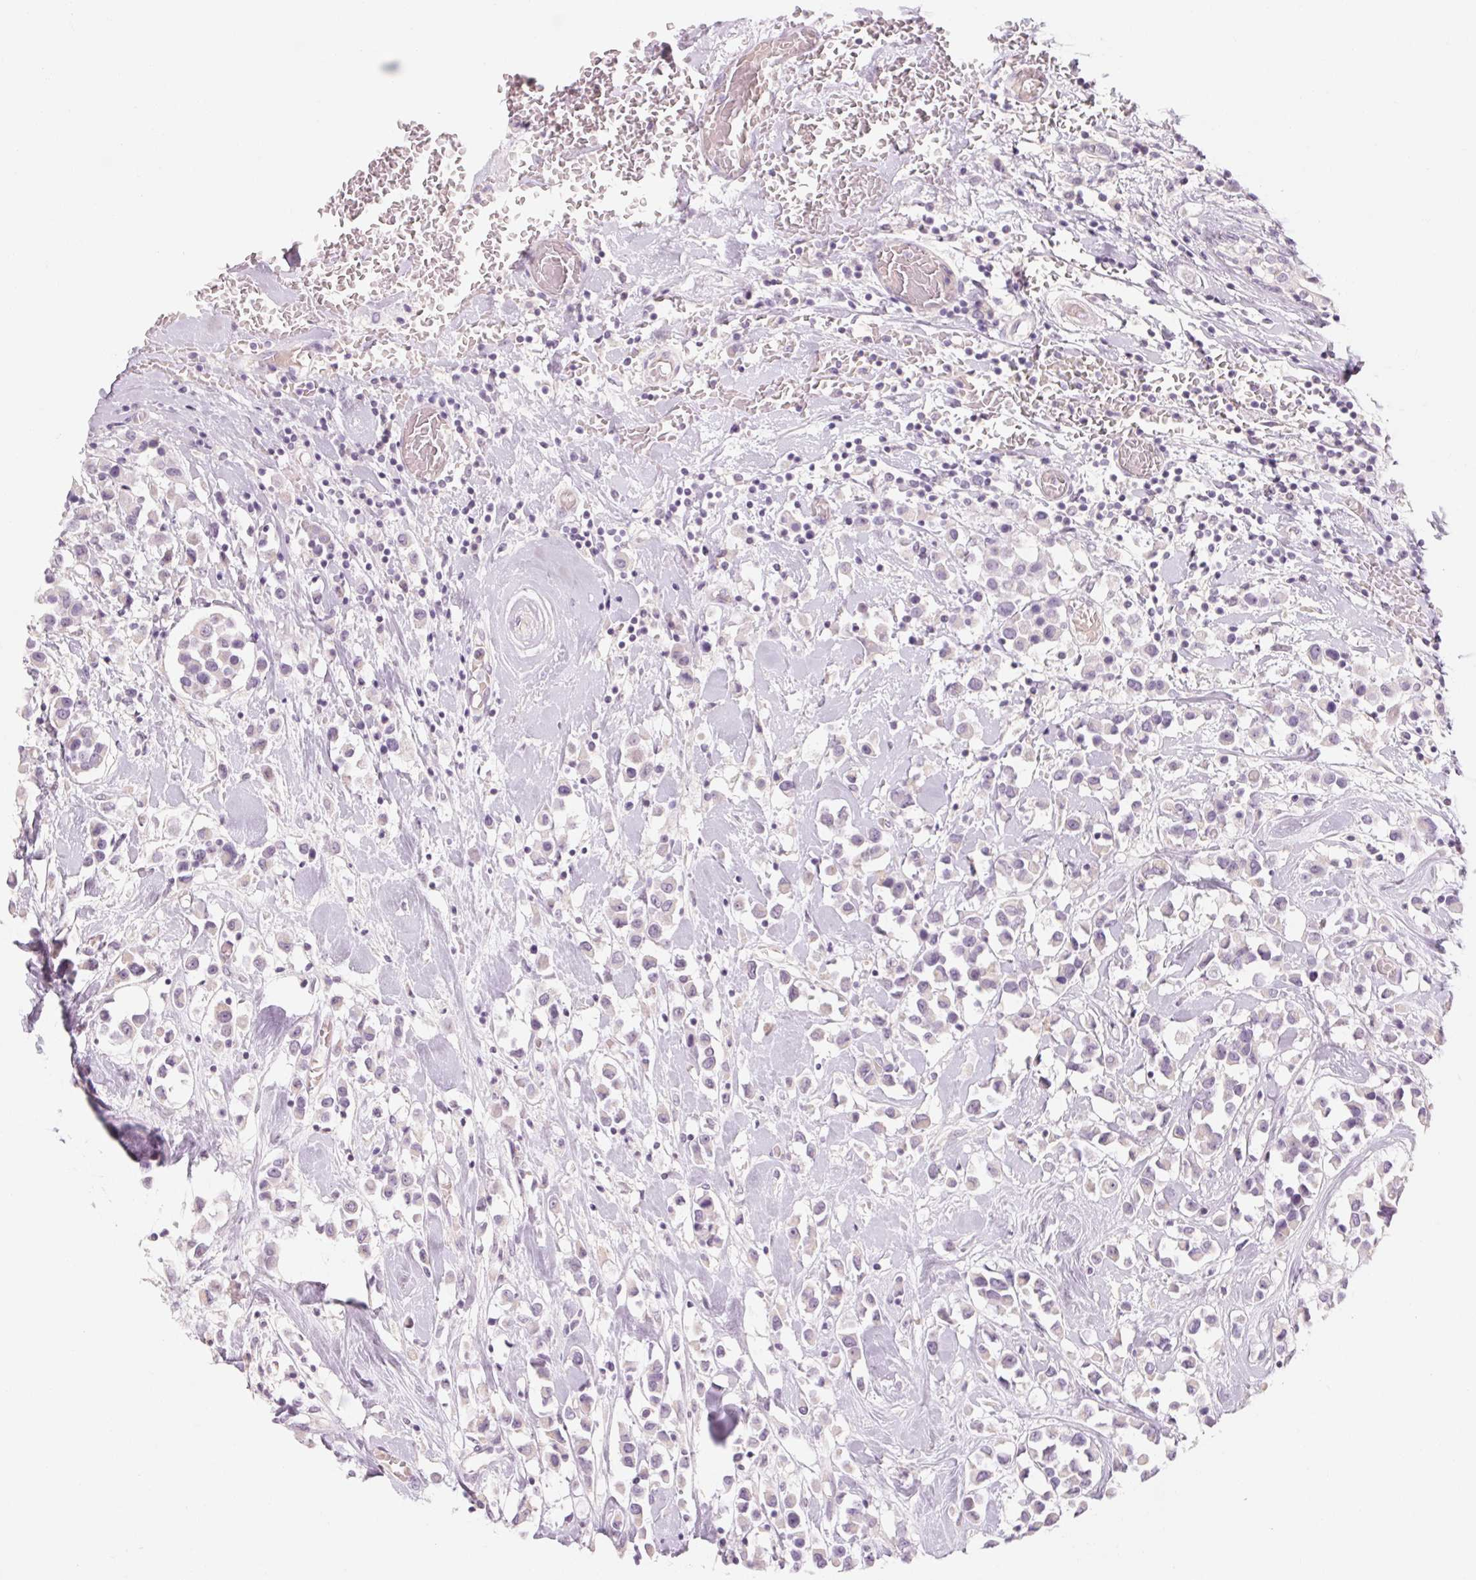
{"staining": {"intensity": "negative", "quantity": "none", "location": "none"}, "tissue": "breast cancer", "cell_type": "Tumor cells", "image_type": "cancer", "snomed": [{"axis": "morphology", "description": "Duct carcinoma"}, {"axis": "topography", "description": "Breast"}], "caption": "The image displays no significant expression in tumor cells of breast cancer.", "gene": "POU1F1", "patient": {"sex": "female", "age": 61}}